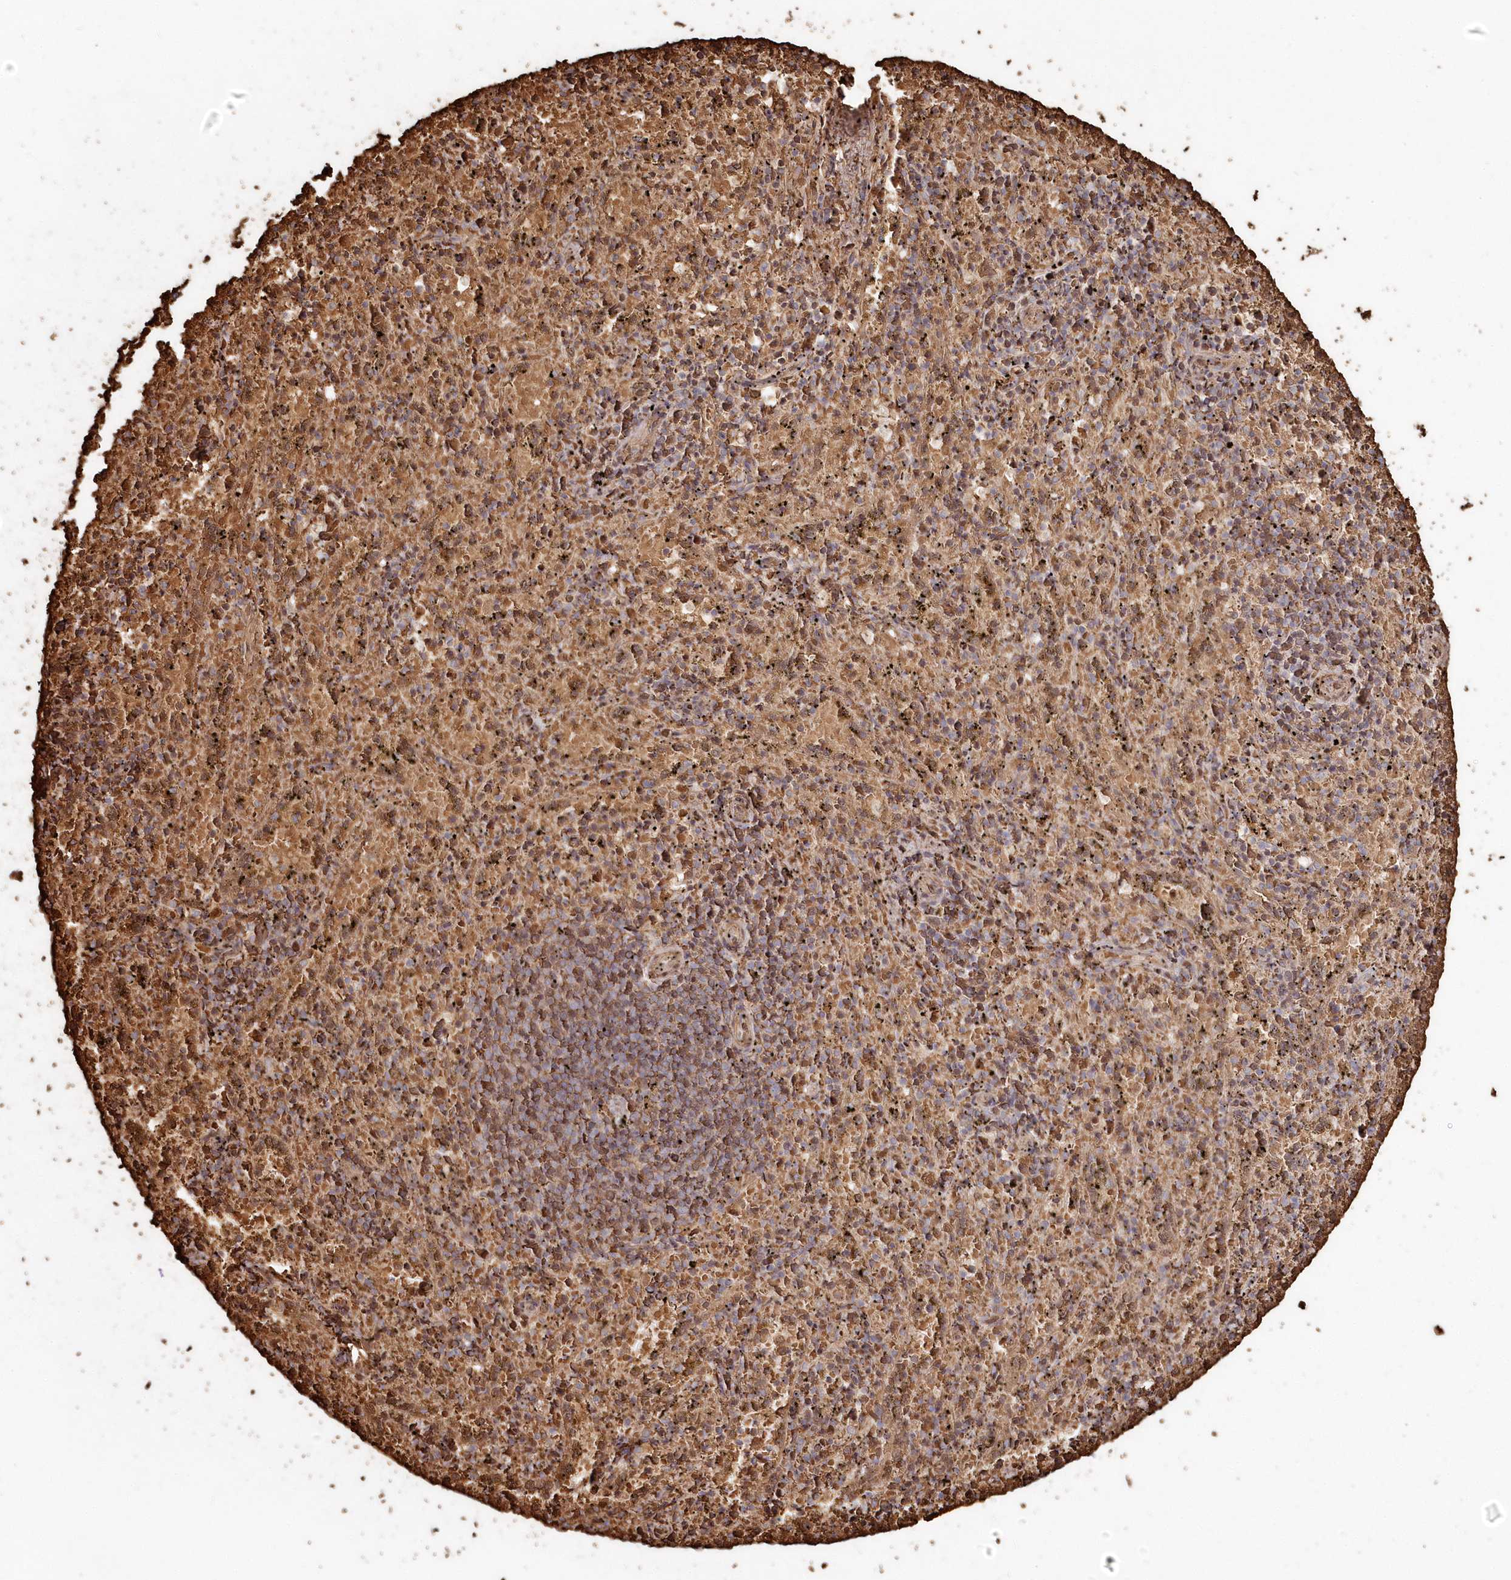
{"staining": {"intensity": "moderate", "quantity": "25%-75%", "location": "cytoplasmic/membranous"}, "tissue": "spleen", "cell_type": "Cells in red pulp", "image_type": "normal", "snomed": [{"axis": "morphology", "description": "Normal tissue, NOS"}, {"axis": "topography", "description": "Spleen"}], "caption": "This is a histology image of IHC staining of benign spleen, which shows moderate expression in the cytoplasmic/membranous of cells in red pulp.", "gene": "SERINC1", "patient": {"sex": "male", "age": 11}}